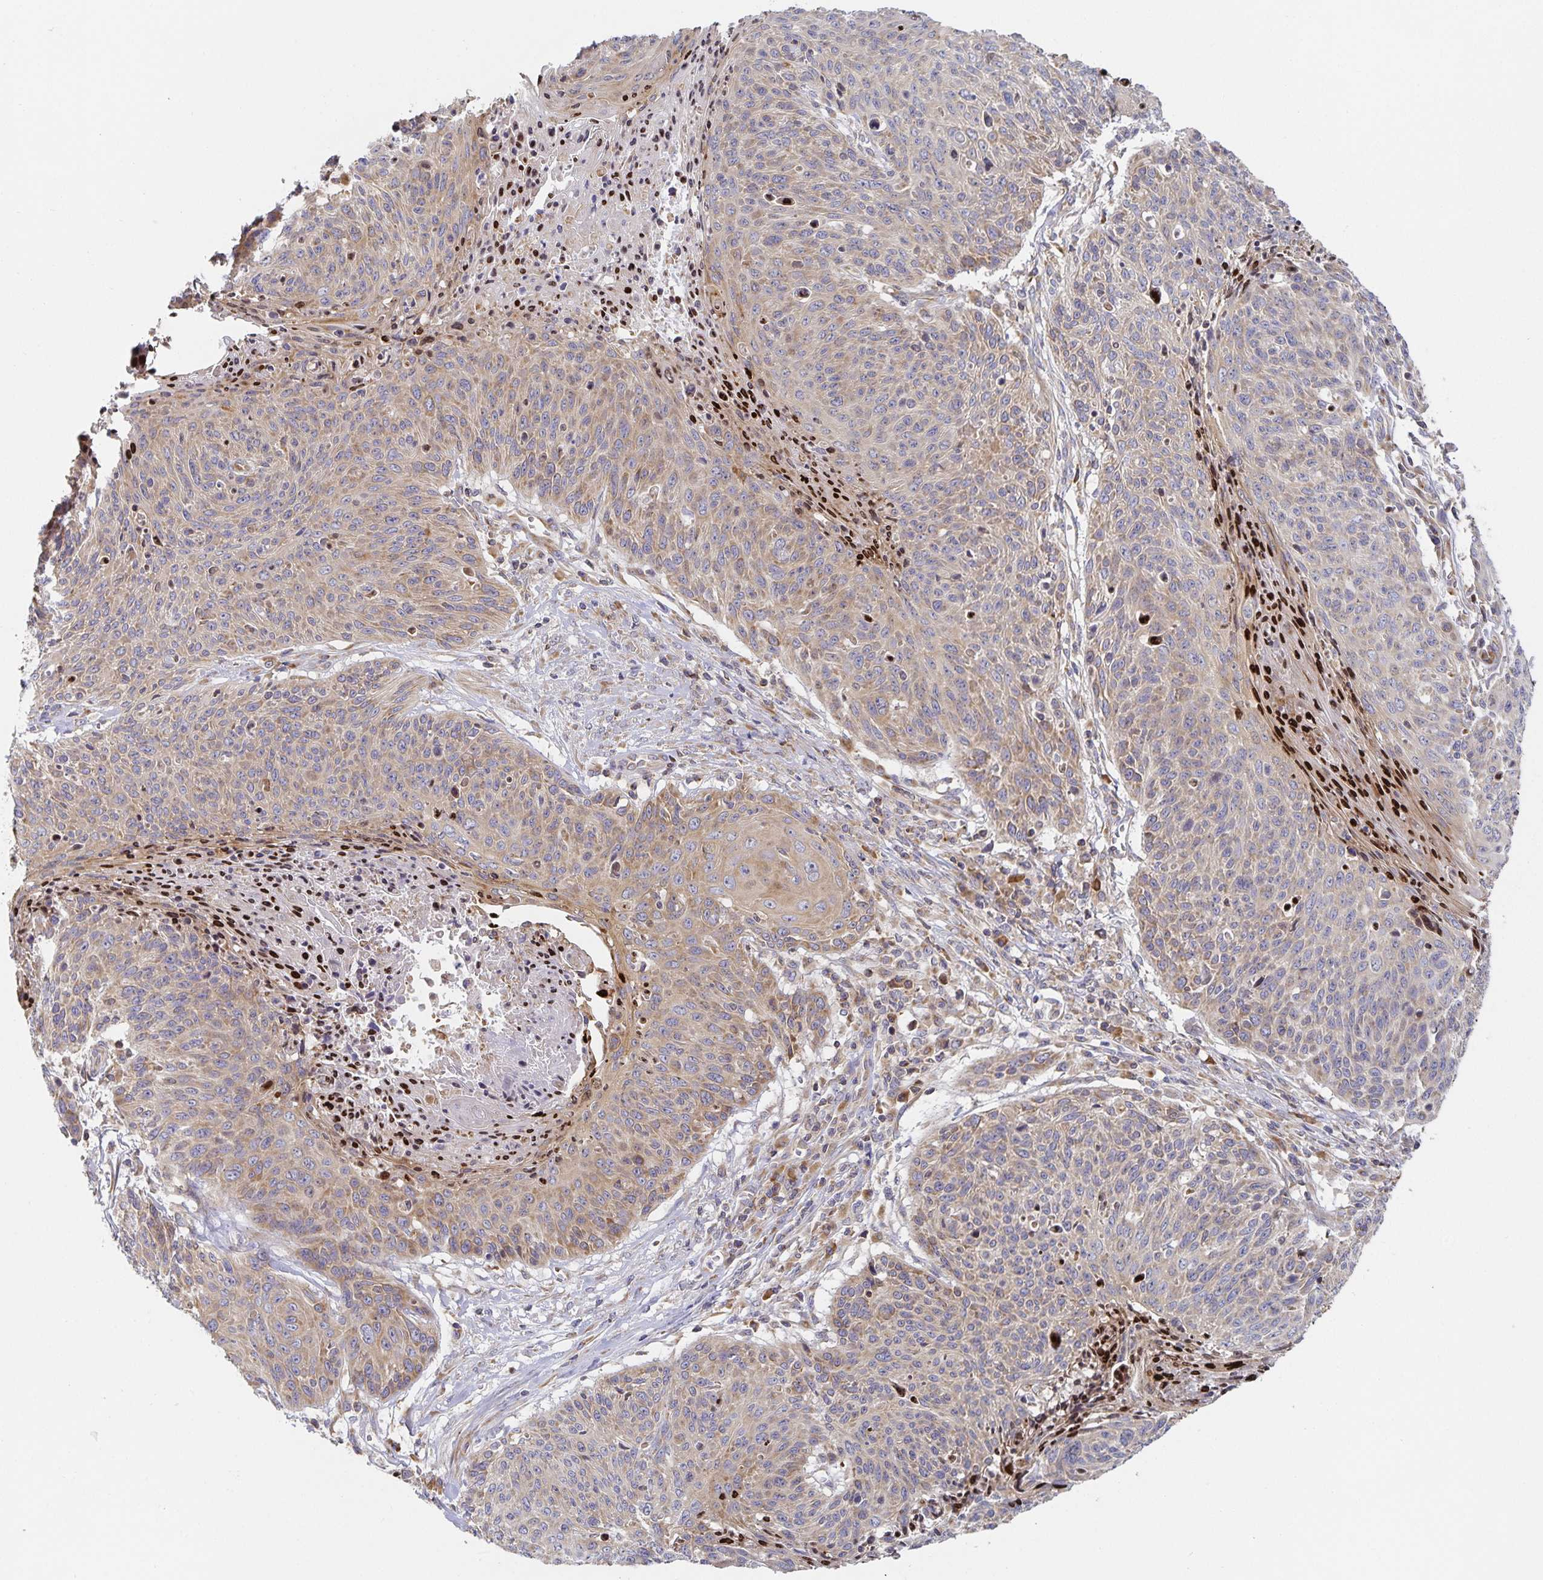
{"staining": {"intensity": "weak", "quantity": "25%-75%", "location": "cytoplasmic/membranous"}, "tissue": "cervical cancer", "cell_type": "Tumor cells", "image_type": "cancer", "snomed": [{"axis": "morphology", "description": "Squamous cell carcinoma, NOS"}, {"axis": "topography", "description": "Cervix"}], "caption": "High-magnification brightfield microscopy of cervical cancer (squamous cell carcinoma) stained with DAB (brown) and counterstained with hematoxylin (blue). tumor cells exhibit weak cytoplasmic/membranous positivity is identified in about25%-75% of cells.", "gene": "NOMO1", "patient": {"sex": "female", "age": 45}}